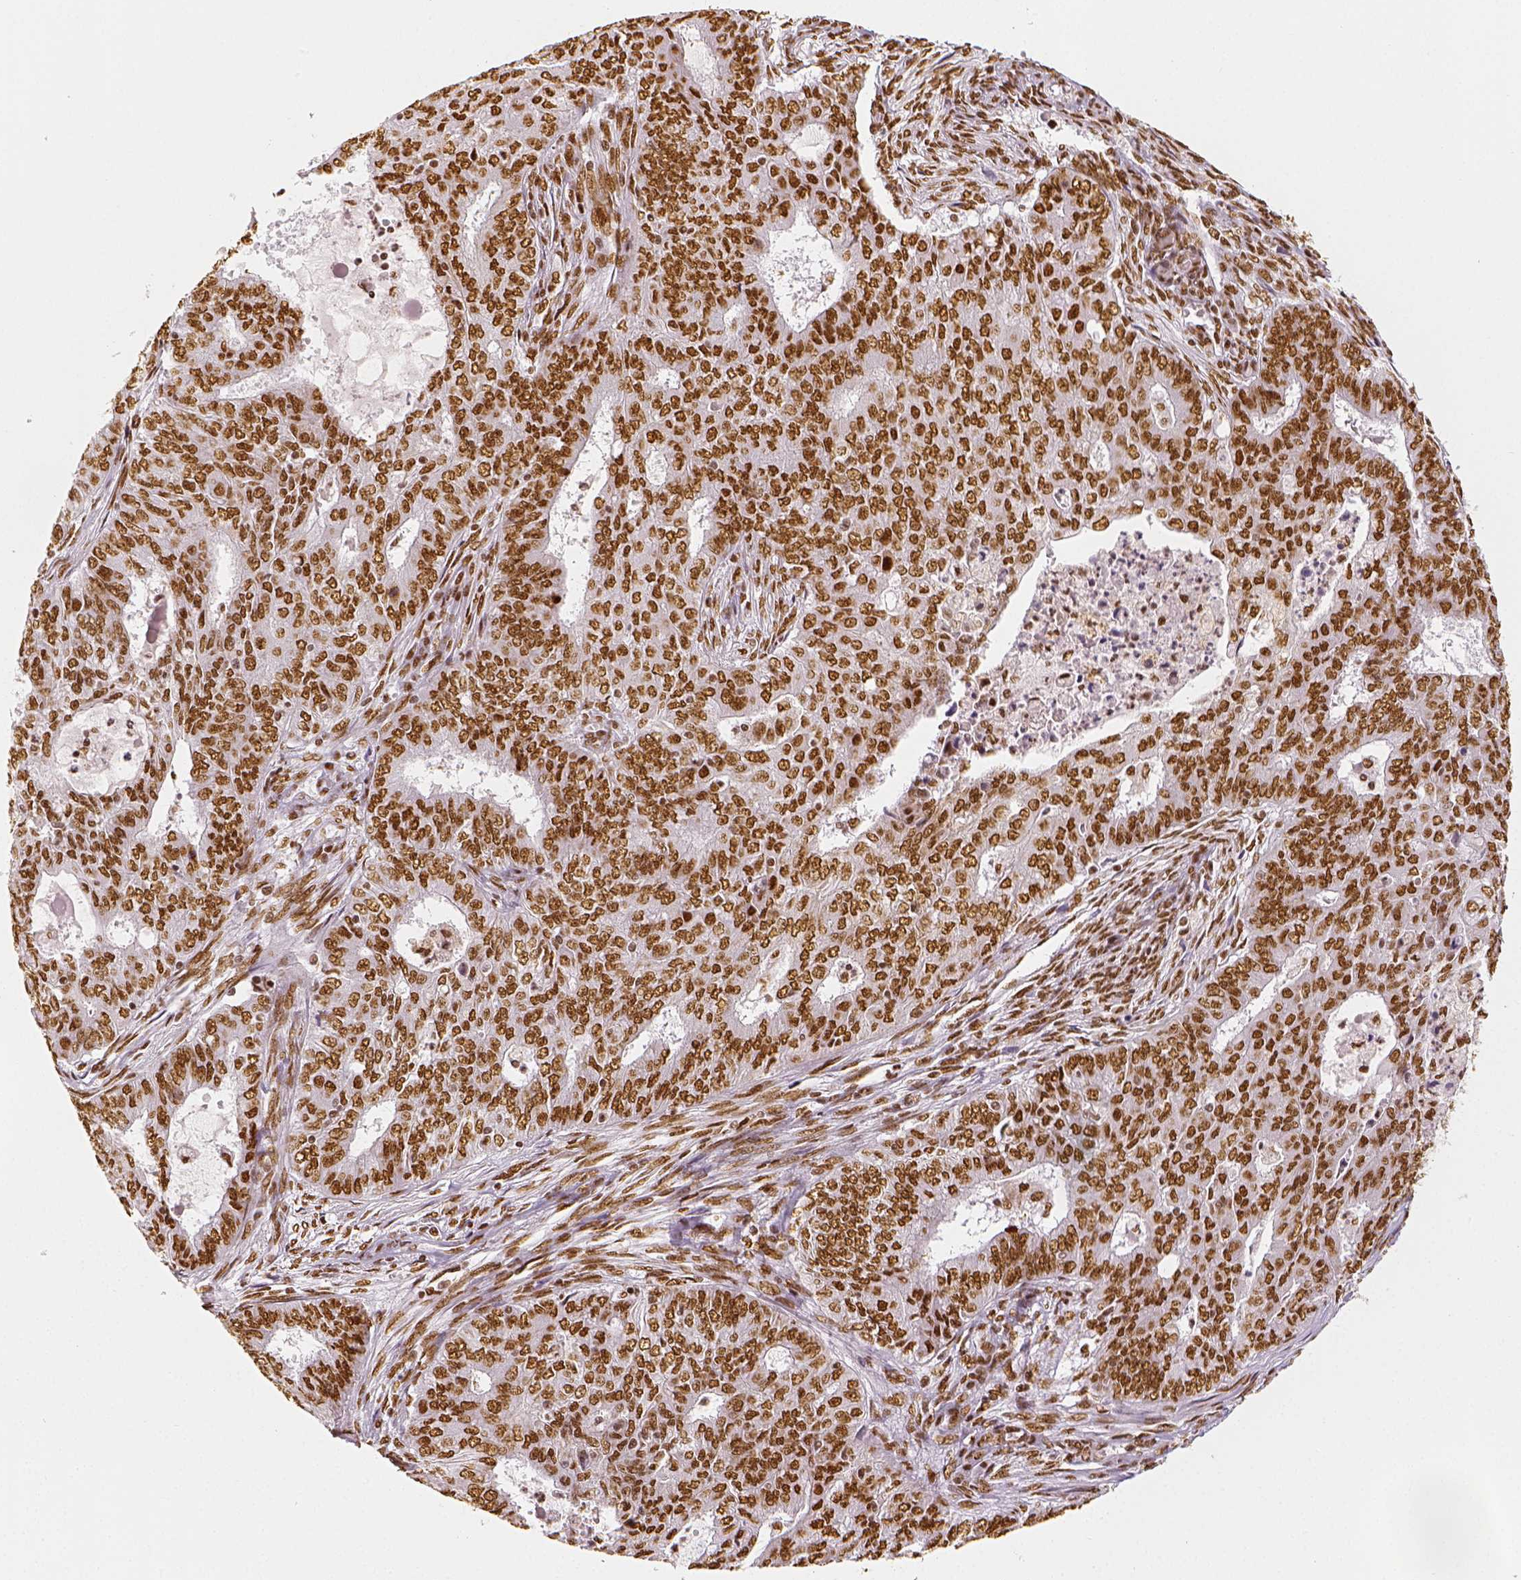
{"staining": {"intensity": "moderate", "quantity": ">75%", "location": "nuclear"}, "tissue": "endometrial cancer", "cell_type": "Tumor cells", "image_type": "cancer", "snomed": [{"axis": "morphology", "description": "Adenocarcinoma, NOS"}, {"axis": "topography", "description": "Endometrium"}], "caption": "A medium amount of moderate nuclear staining is identified in about >75% of tumor cells in endometrial adenocarcinoma tissue.", "gene": "KDM5B", "patient": {"sex": "female", "age": 62}}